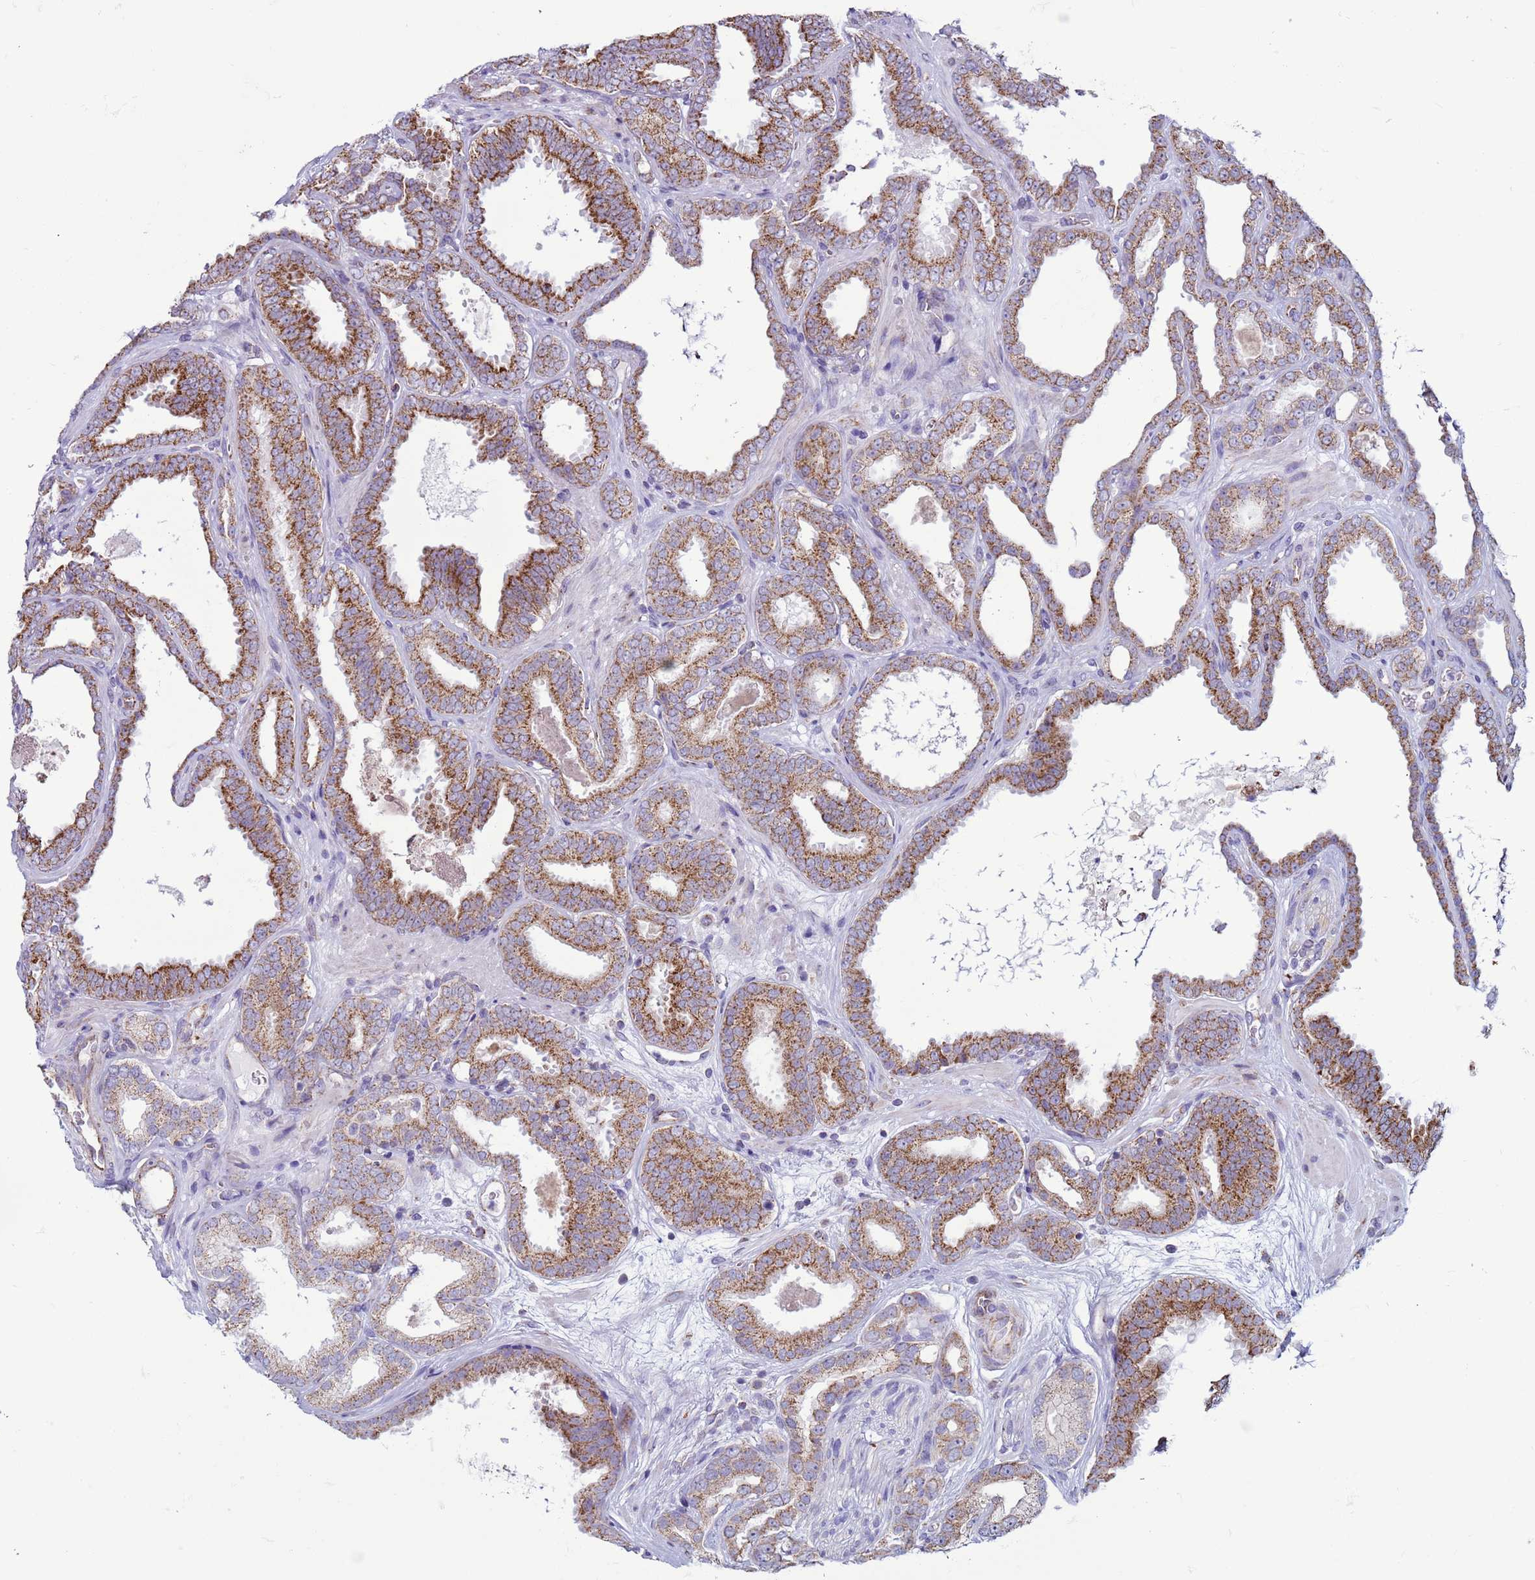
{"staining": {"intensity": "moderate", "quantity": ">75%", "location": "cytoplasmic/membranous"}, "tissue": "prostate cancer", "cell_type": "Tumor cells", "image_type": "cancer", "snomed": [{"axis": "morphology", "description": "Adenocarcinoma, High grade"}, {"axis": "topography", "description": "Prostate"}], "caption": "This histopathology image exhibits immunohistochemistry staining of human prostate cancer (high-grade adenocarcinoma), with medium moderate cytoplasmic/membranous positivity in about >75% of tumor cells.", "gene": "NCALD", "patient": {"sex": "male", "age": 72}}